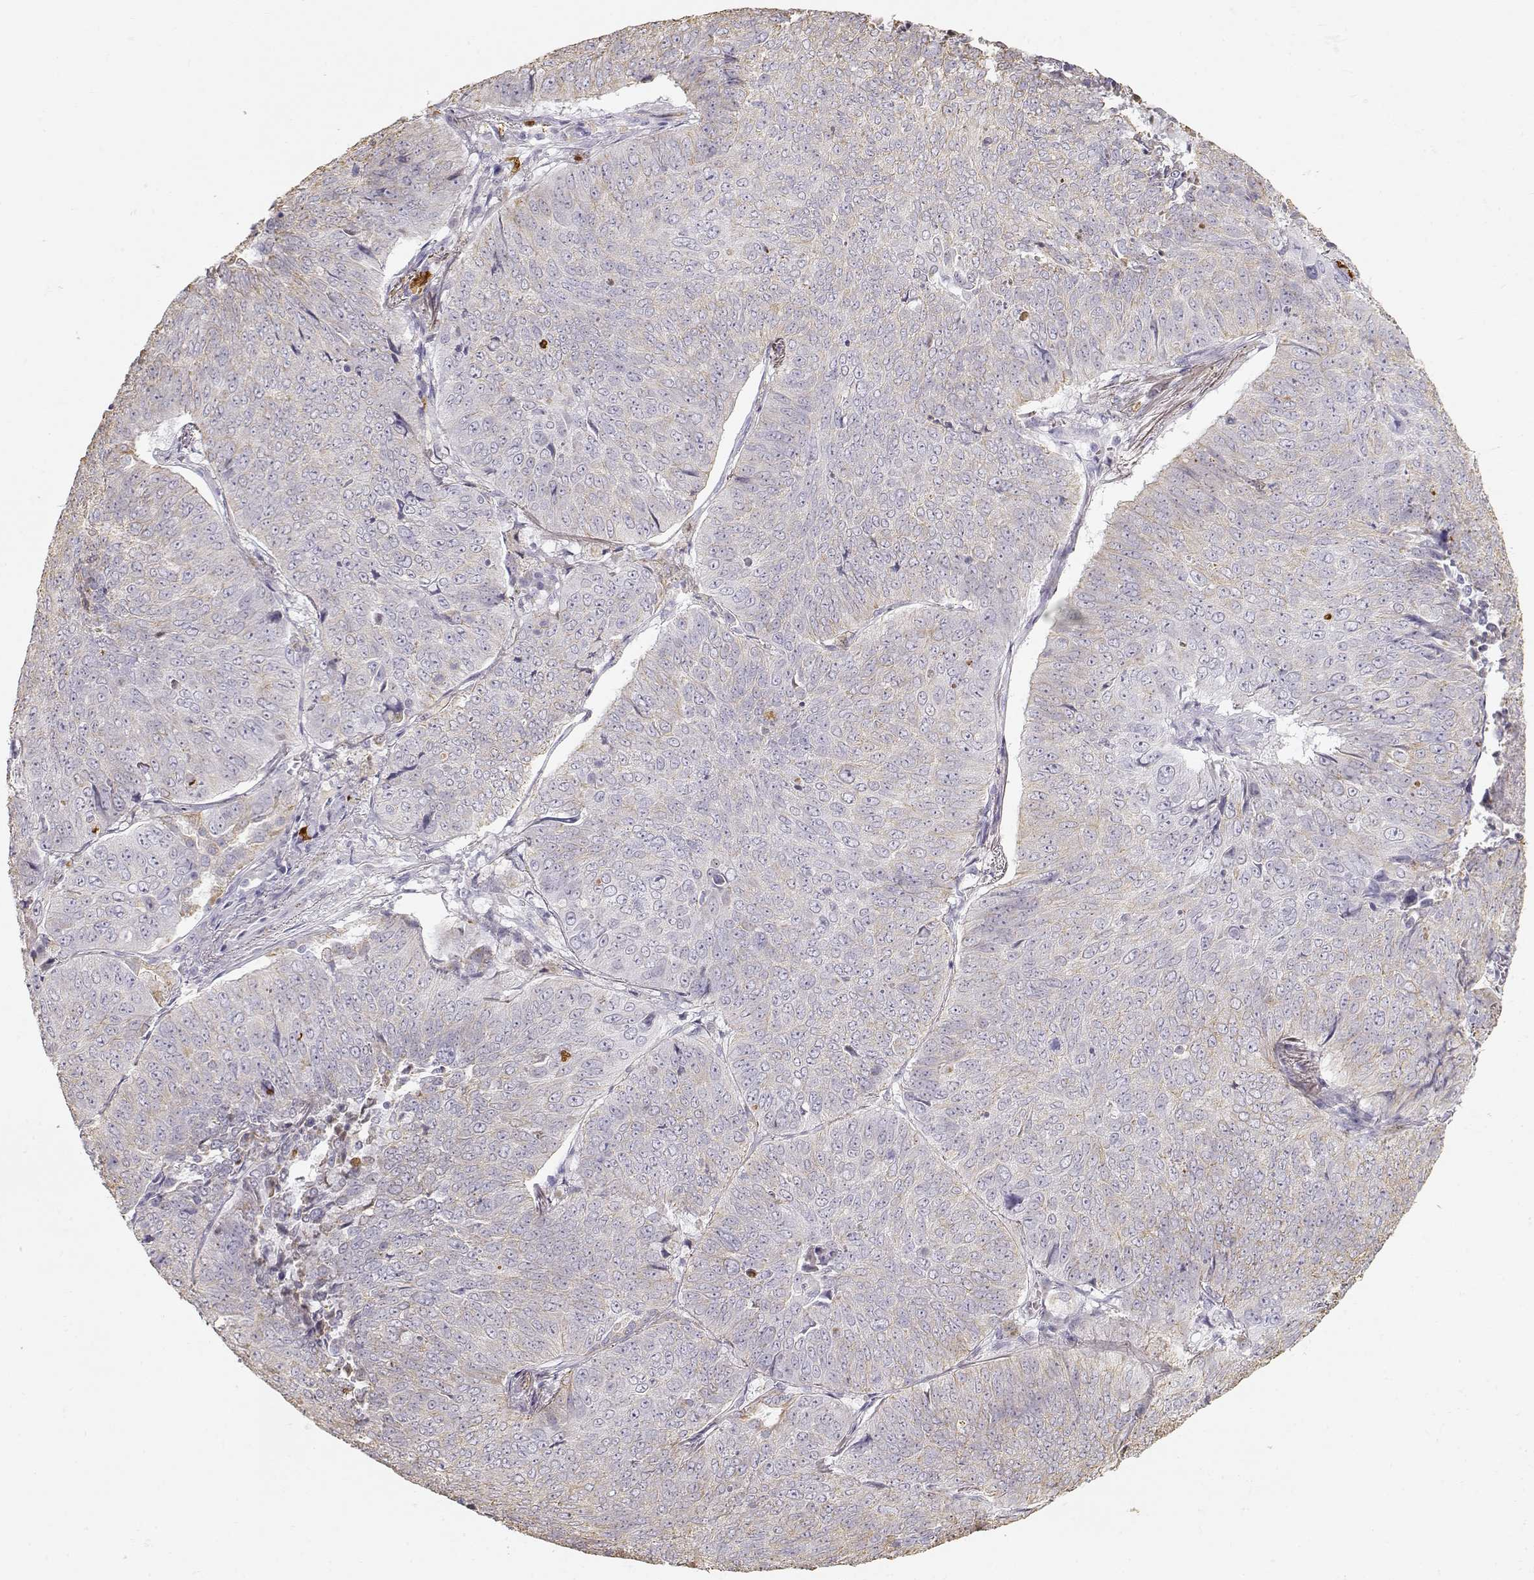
{"staining": {"intensity": "weak", "quantity": "<25%", "location": "cytoplasmic/membranous"}, "tissue": "lung cancer", "cell_type": "Tumor cells", "image_type": "cancer", "snomed": [{"axis": "morphology", "description": "Normal tissue, NOS"}, {"axis": "morphology", "description": "Squamous cell carcinoma, NOS"}, {"axis": "topography", "description": "Bronchus"}, {"axis": "topography", "description": "Lung"}], "caption": "Immunohistochemistry (IHC) histopathology image of lung cancer (squamous cell carcinoma) stained for a protein (brown), which shows no expression in tumor cells.", "gene": "S100B", "patient": {"sex": "male", "age": 64}}